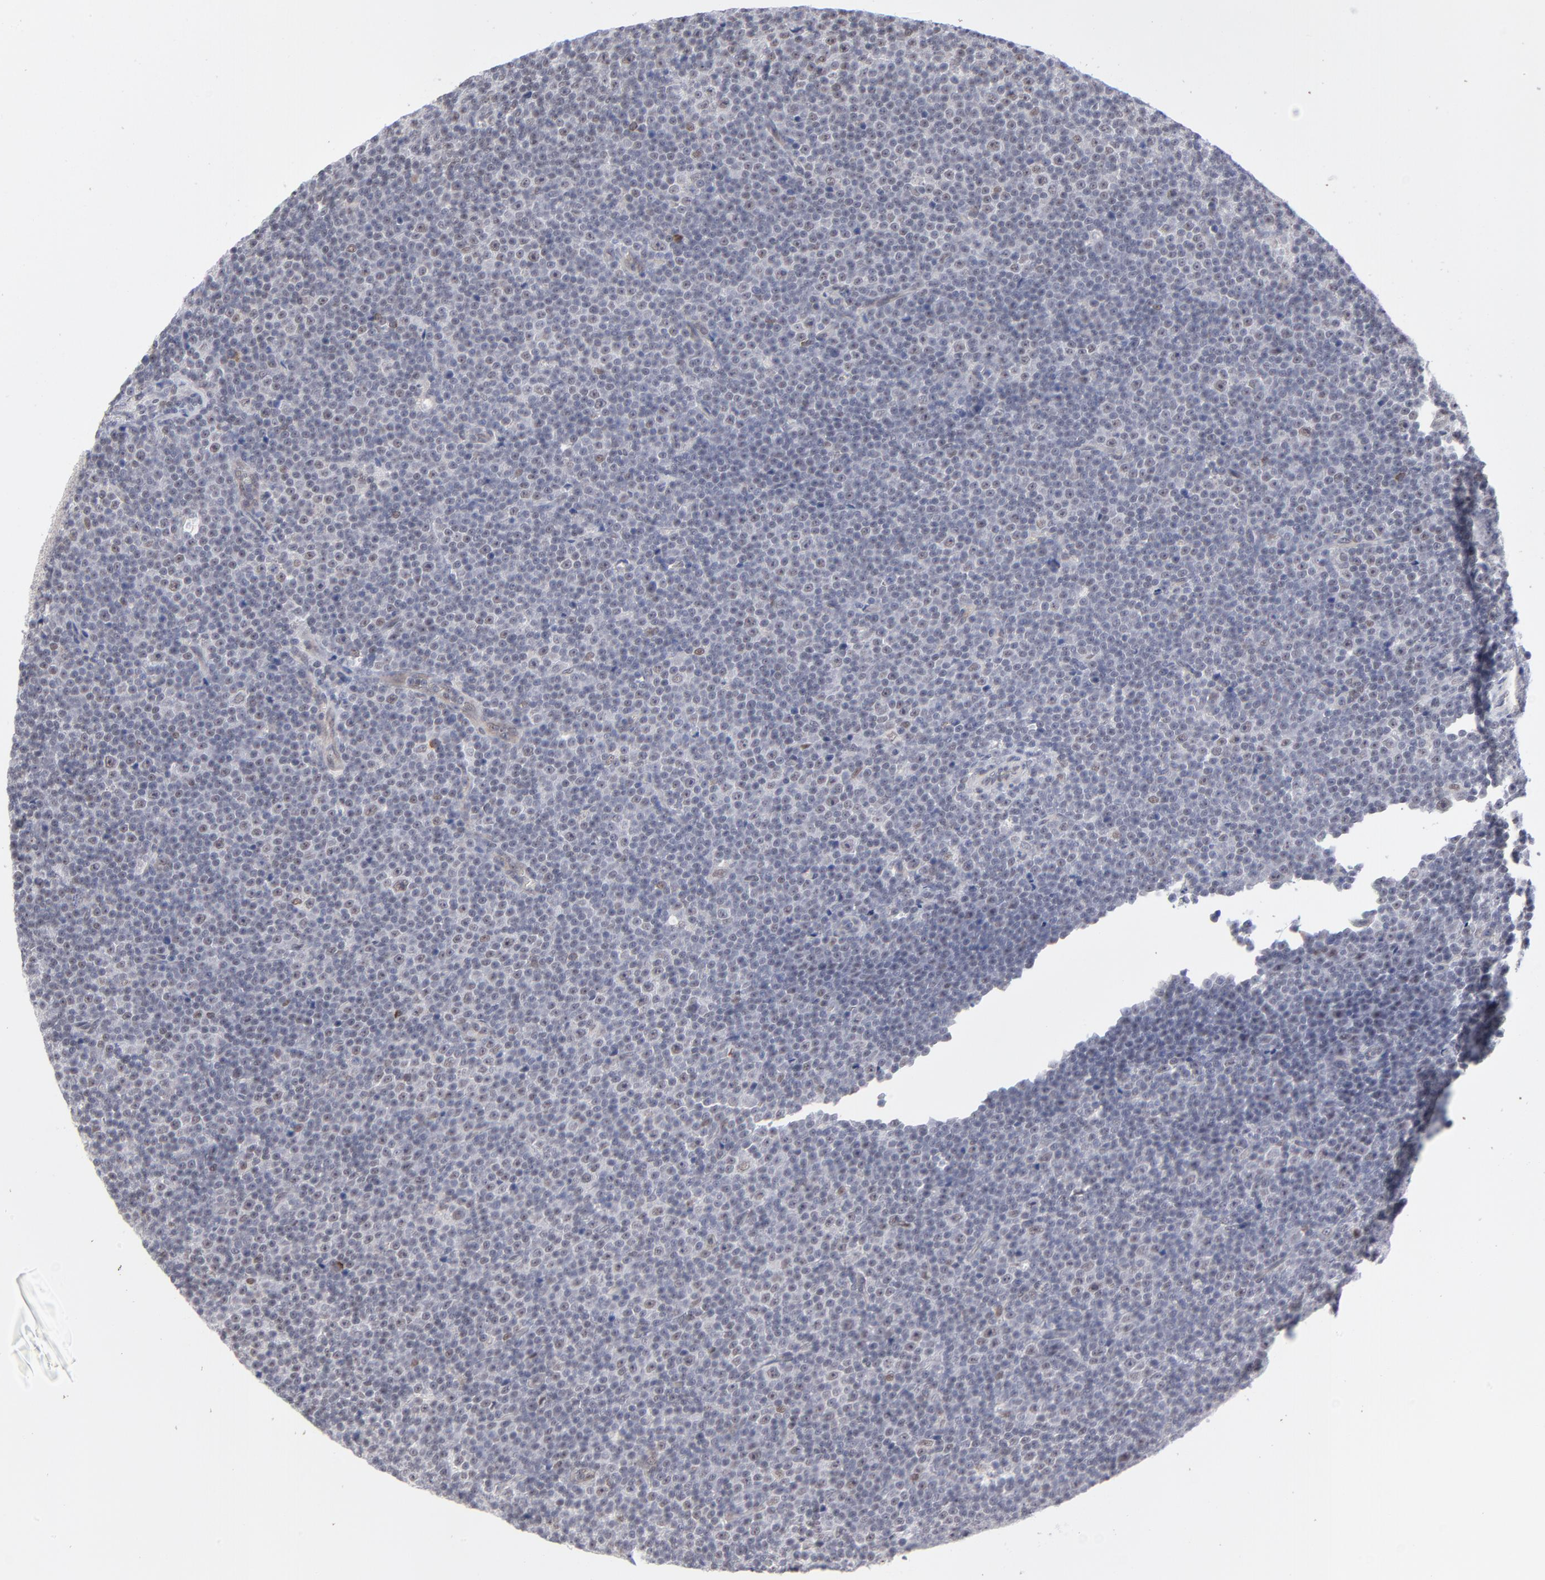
{"staining": {"intensity": "weak", "quantity": "25%-75%", "location": "nuclear"}, "tissue": "lymphoma", "cell_type": "Tumor cells", "image_type": "cancer", "snomed": [{"axis": "morphology", "description": "Malignant lymphoma, non-Hodgkin's type, Low grade"}, {"axis": "topography", "description": "Lymph node"}], "caption": "IHC histopathology image of neoplastic tissue: human lymphoma stained using immunohistochemistry reveals low levels of weak protein expression localized specifically in the nuclear of tumor cells, appearing as a nuclear brown color.", "gene": "NBN", "patient": {"sex": "female", "age": 67}}